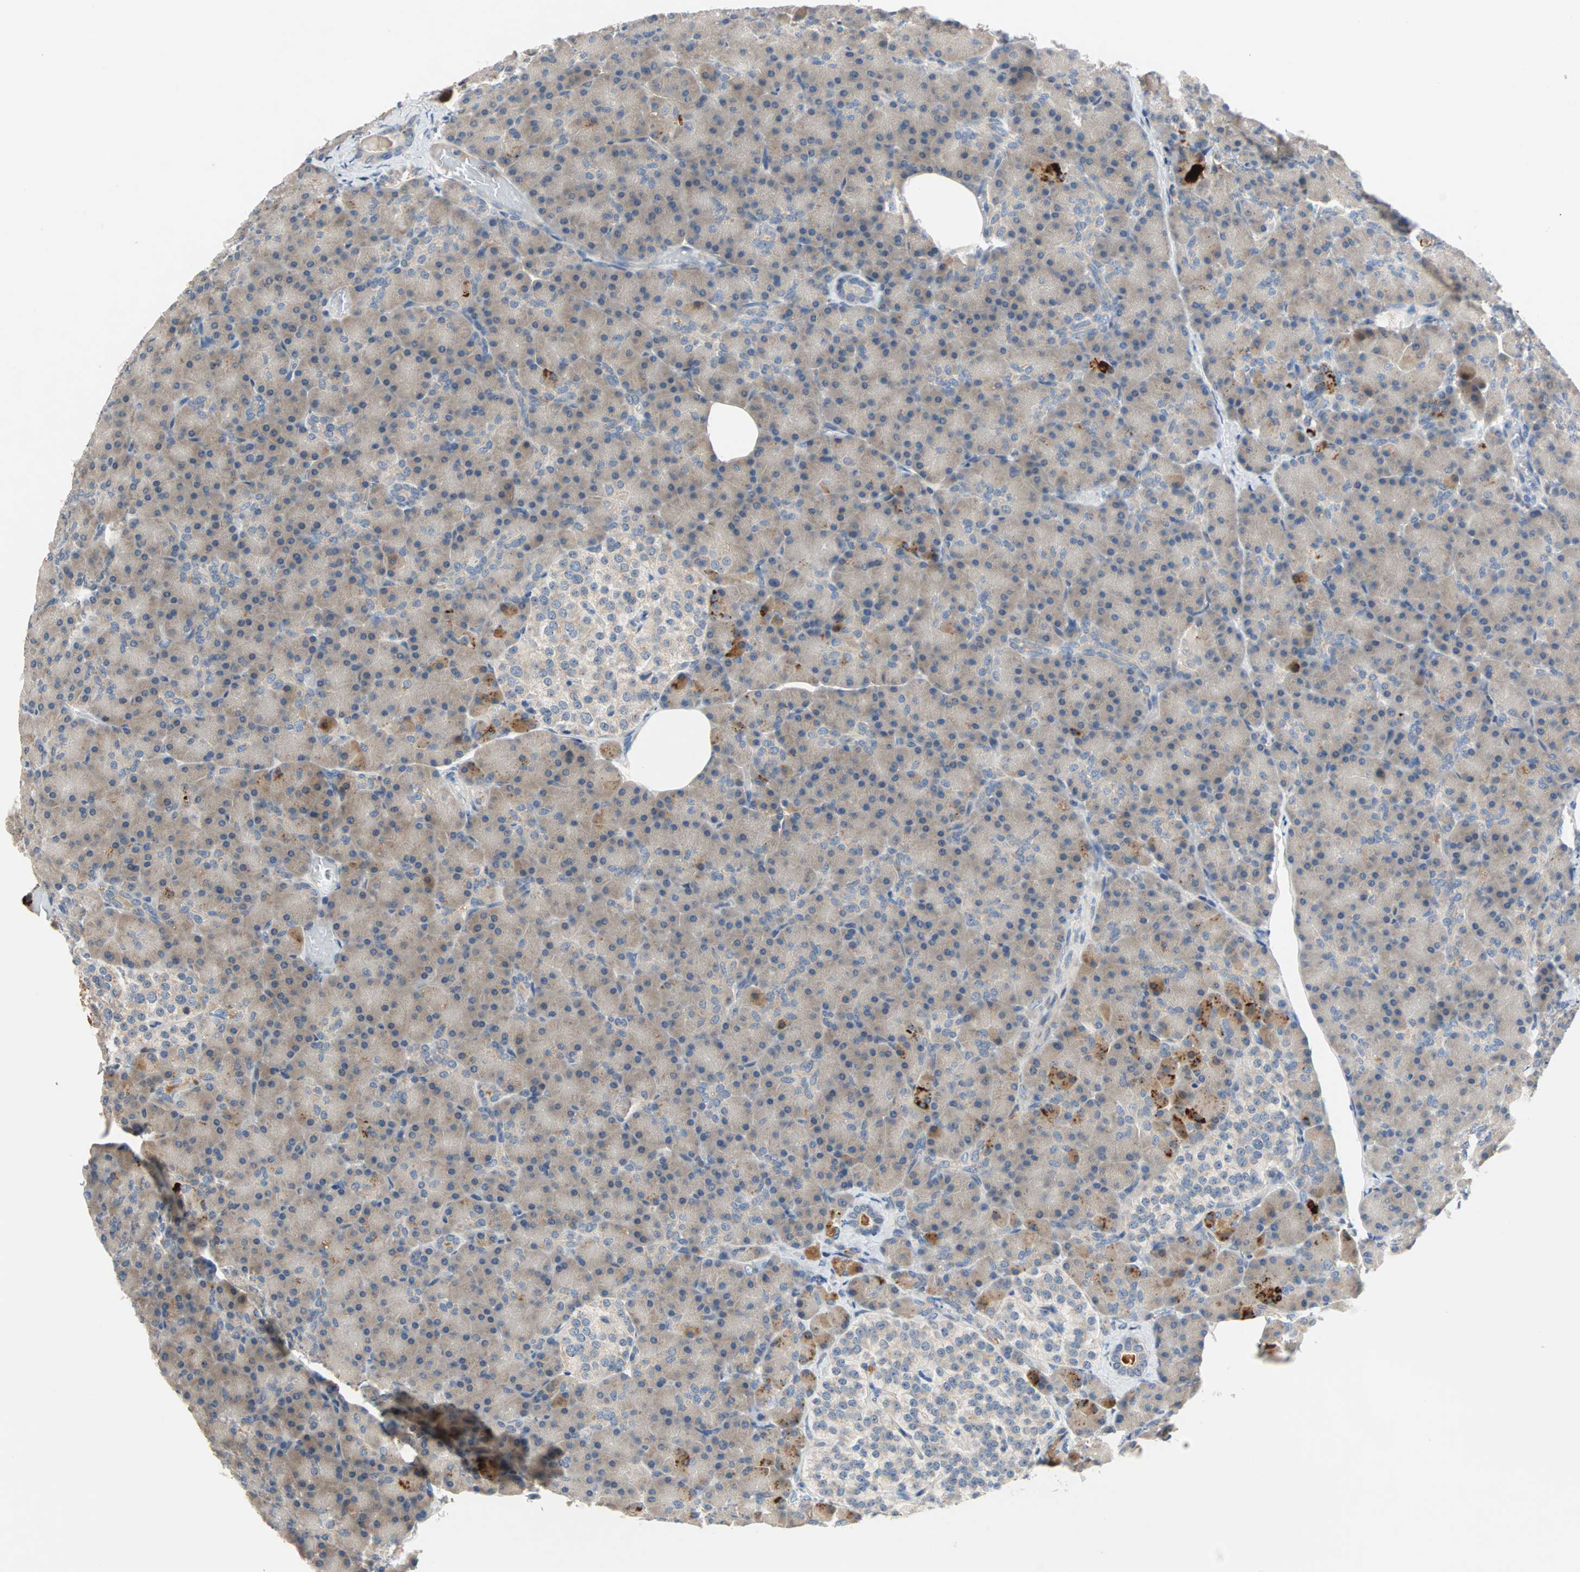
{"staining": {"intensity": "moderate", "quantity": "<25%", "location": "cytoplasmic/membranous"}, "tissue": "pancreas", "cell_type": "Exocrine glandular cells", "image_type": "normal", "snomed": [{"axis": "morphology", "description": "Normal tissue, NOS"}, {"axis": "topography", "description": "Pancreas"}], "caption": "A low amount of moderate cytoplasmic/membranous staining is appreciated in about <25% of exocrine glandular cells in unremarkable pancreas.", "gene": "MAP4K1", "patient": {"sex": "female", "age": 43}}